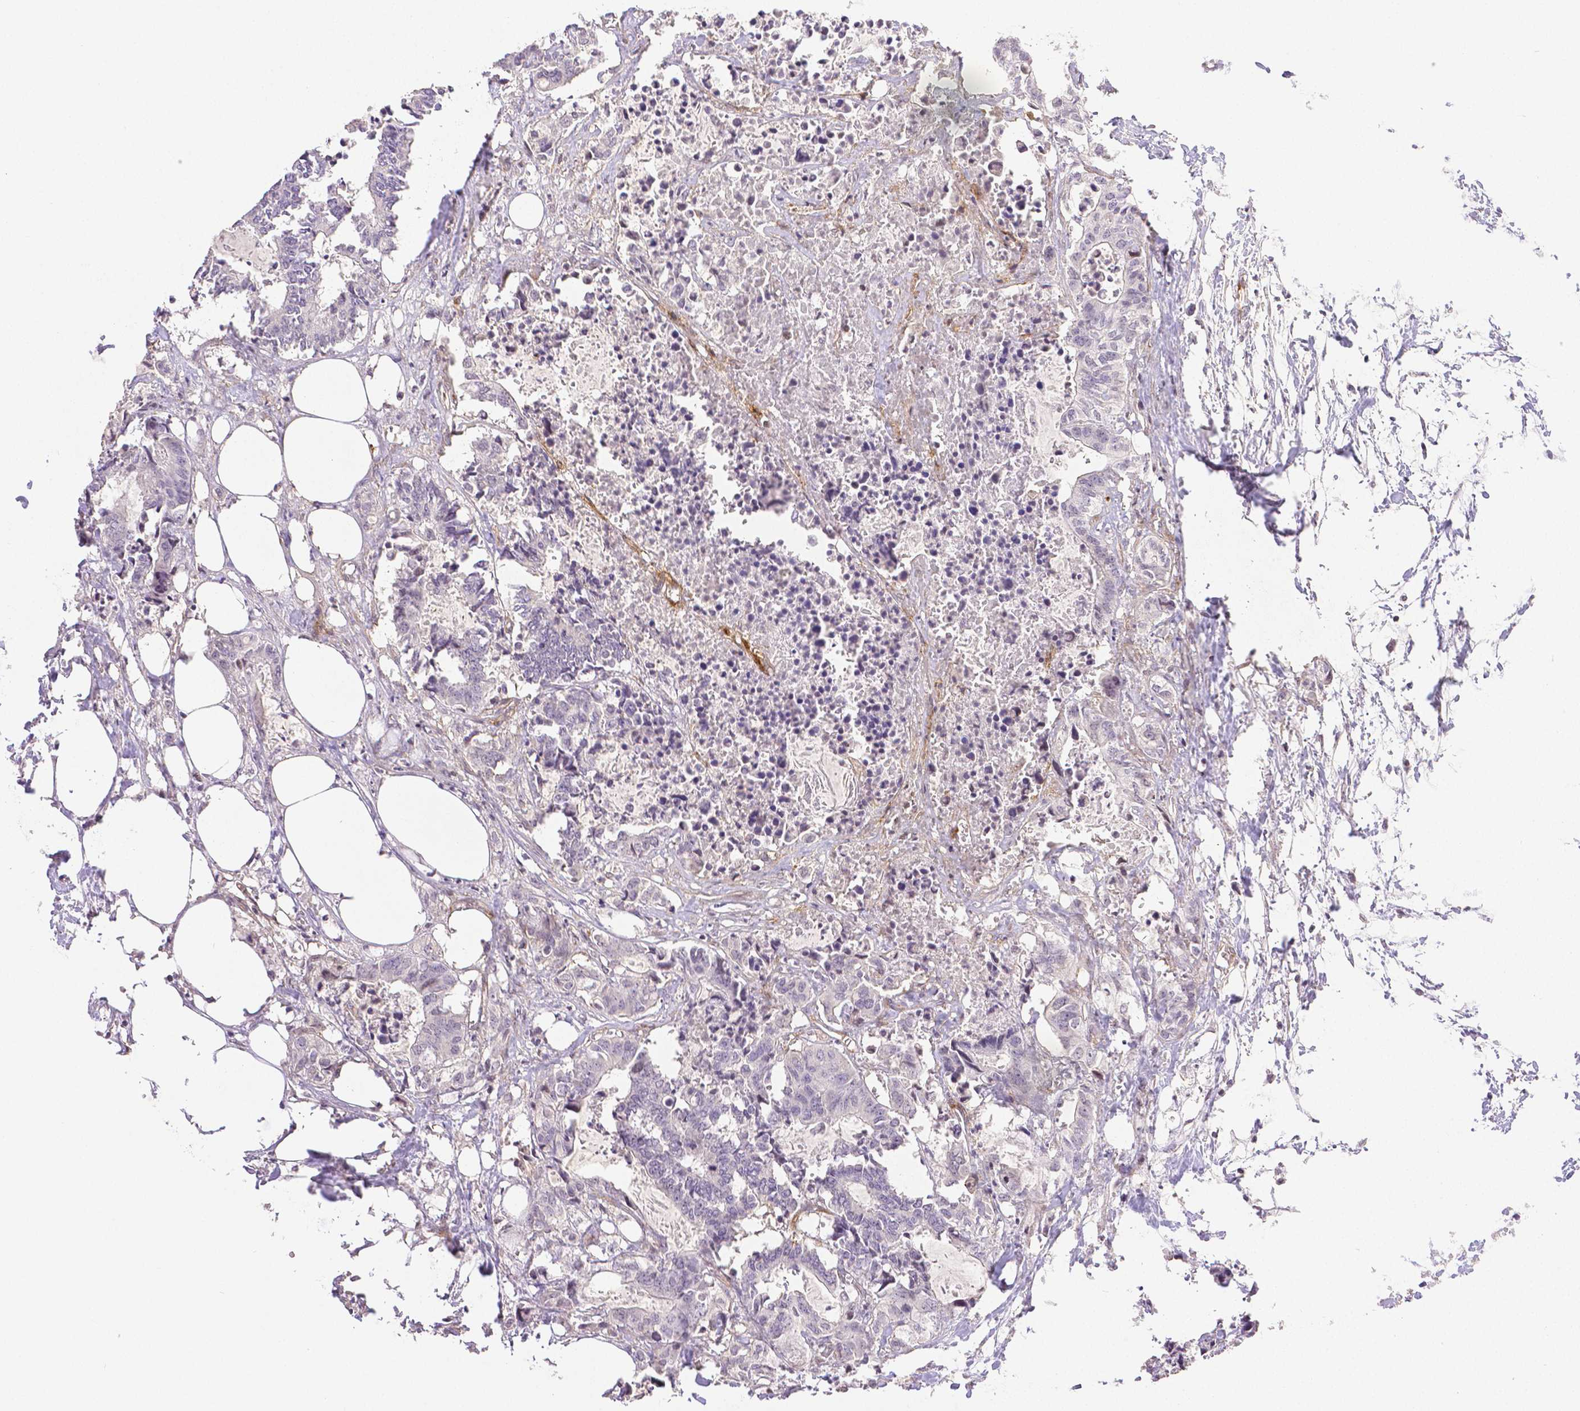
{"staining": {"intensity": "negative", "quantity": "none", "location": "none"}, "tissue": "colorectal cancer", "cell_type": "Tumor cells", "image_type": "cancer", "snomed": [{"axis": "morphology", "description": "Adenocarcinoma, NOS"}, {"axis": "topography", "description": "Colon"}, {"axis": "topography", "description": "Rectum"}], "caption": "Immunohistochemistry (IHC) image of neoplastic tissue: human colorectal adenocarcinoma stained with DAB (3,3'-diaminobenzidine) shows no significant protein expression in tumor cells.", "gene": "THY1", "patient": {"sex": "male", "age": 57}}